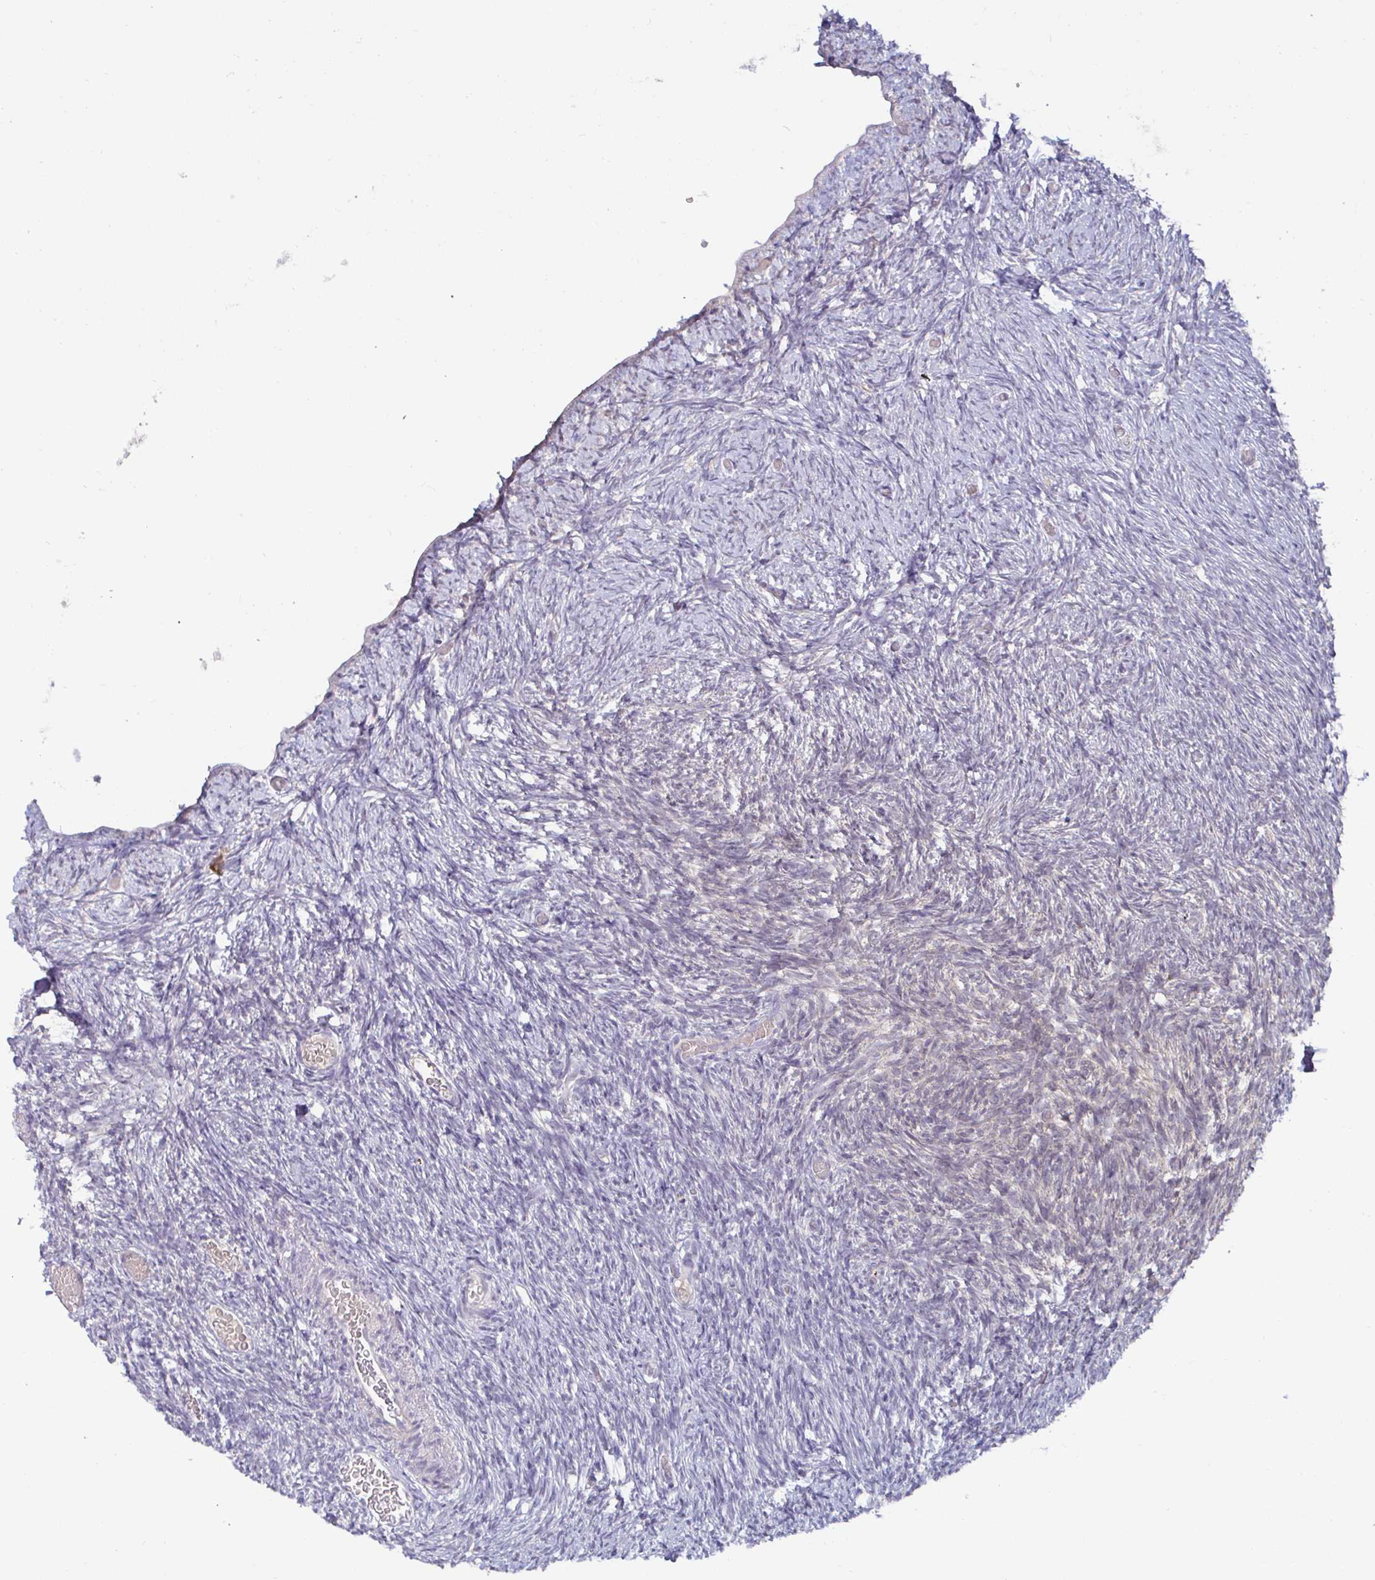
{"staining": {"intensity": "negative", "quantity": "none", "location": "none"}, "tissue": "ovary", "cell_type": "Ovarian stroma cells", "image_type": "normal", "snomed": [{"axis": "morphology", "description": "Normal tissue, NOS"}, {"axis": "topography", "description": "Ovary"}], "caption": "The IHC histopathology image has no significant positivity in ovarian stroma cells of ovary. (DAB IHC with hematoxylin counter stain).", "gene": "GSTM1", "patient": {"sex": "female", "age": 39}}